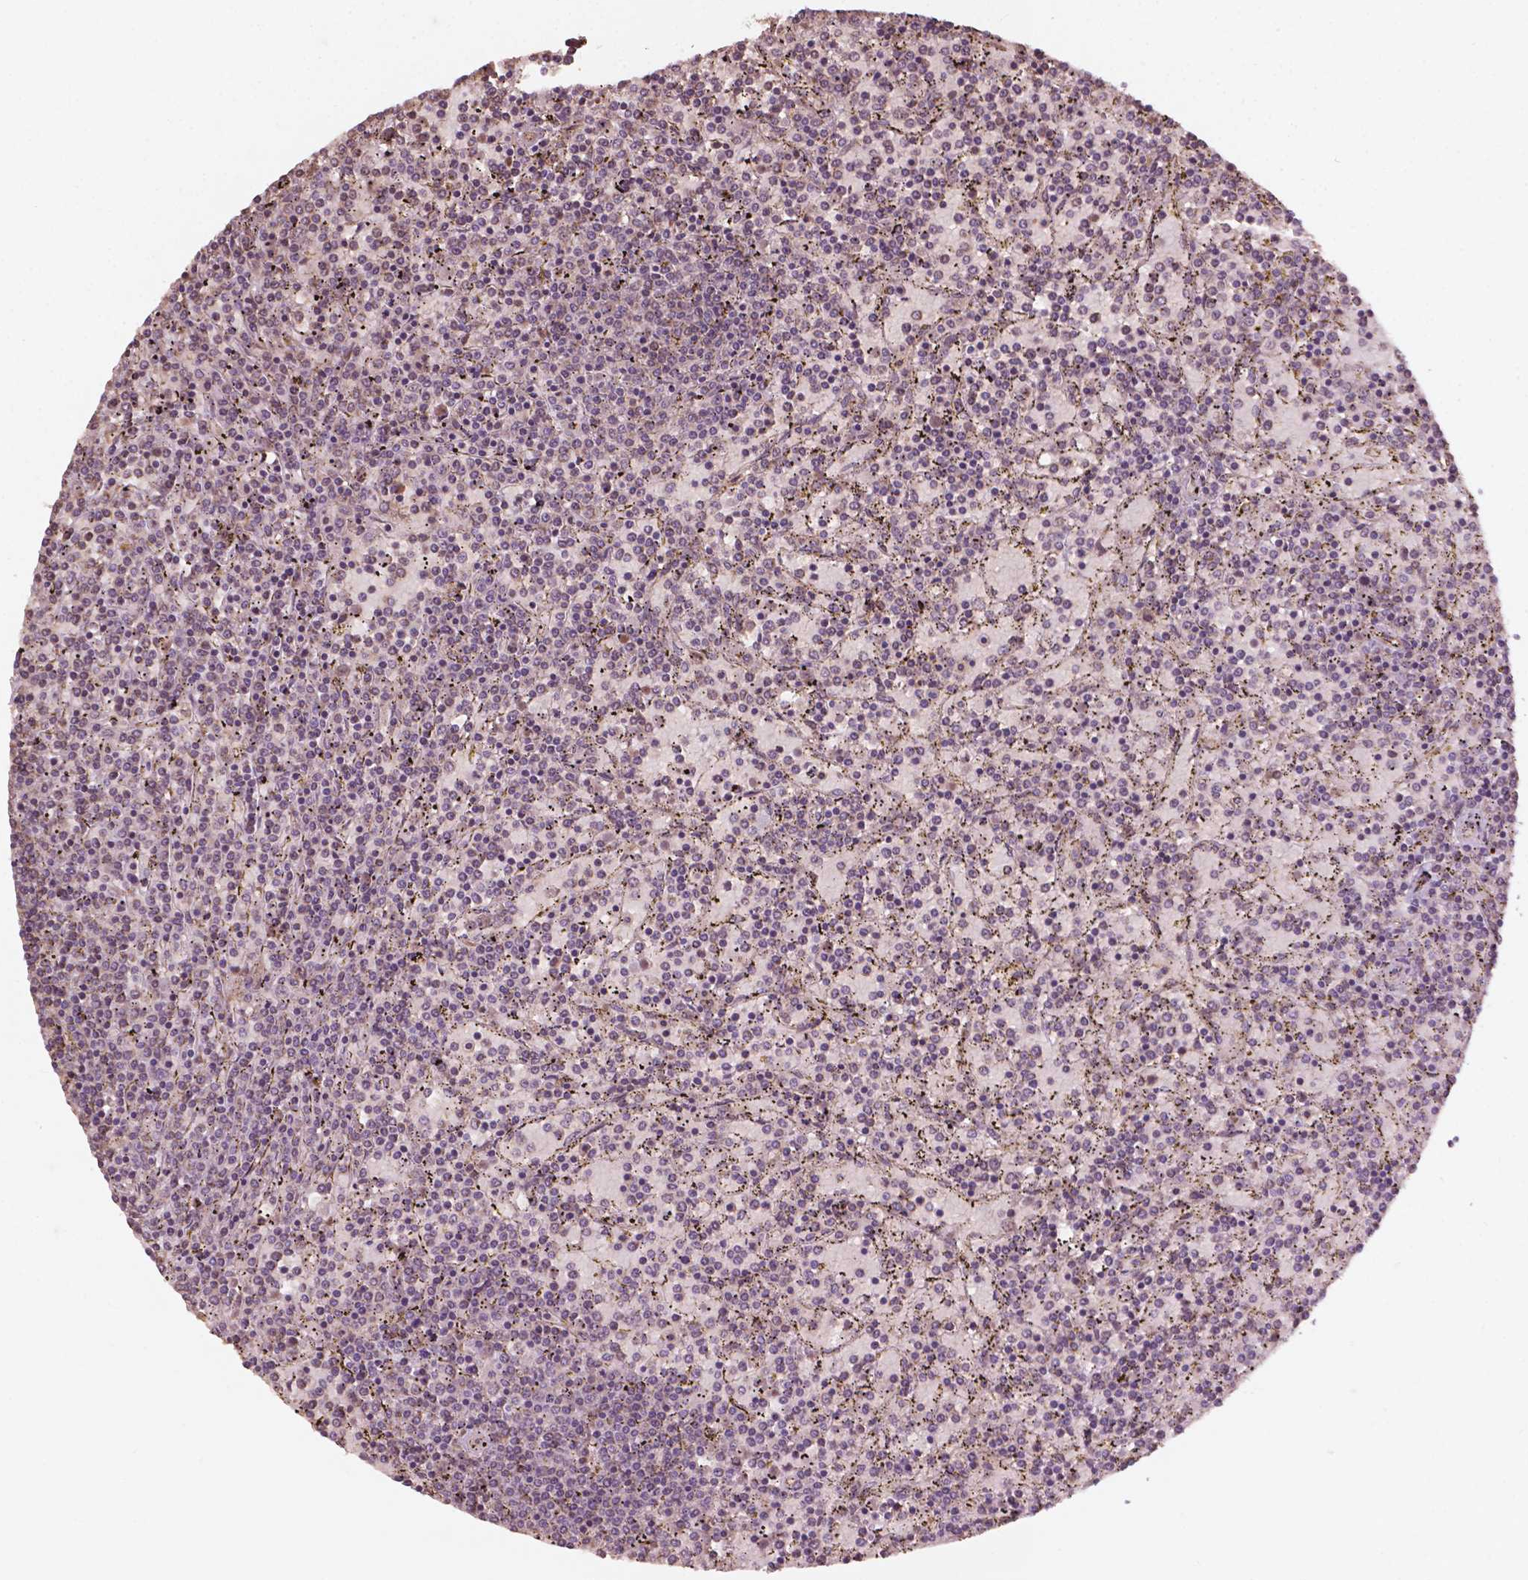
{"staining": {"intensity": "negative", "quantity": "none", "location": "none"}, "tissue": "lymphoma", "cell_type": "Tumor cells", "image_type": "cancer", "snomed": [{"axis": "morphology", "description": "Malignant lymphoma, non-Hodgkin's type, Low grade"}, {"axis": "topography", "description": "Spleen"}], "caption": "The micrograph demonstrates no significant expression in tumor cells of malignant lymphoma, non-Hodgkin's type (low-grade).", "gene": "CDC42BPA", "patient": {"sex": "female", "age": 77}}